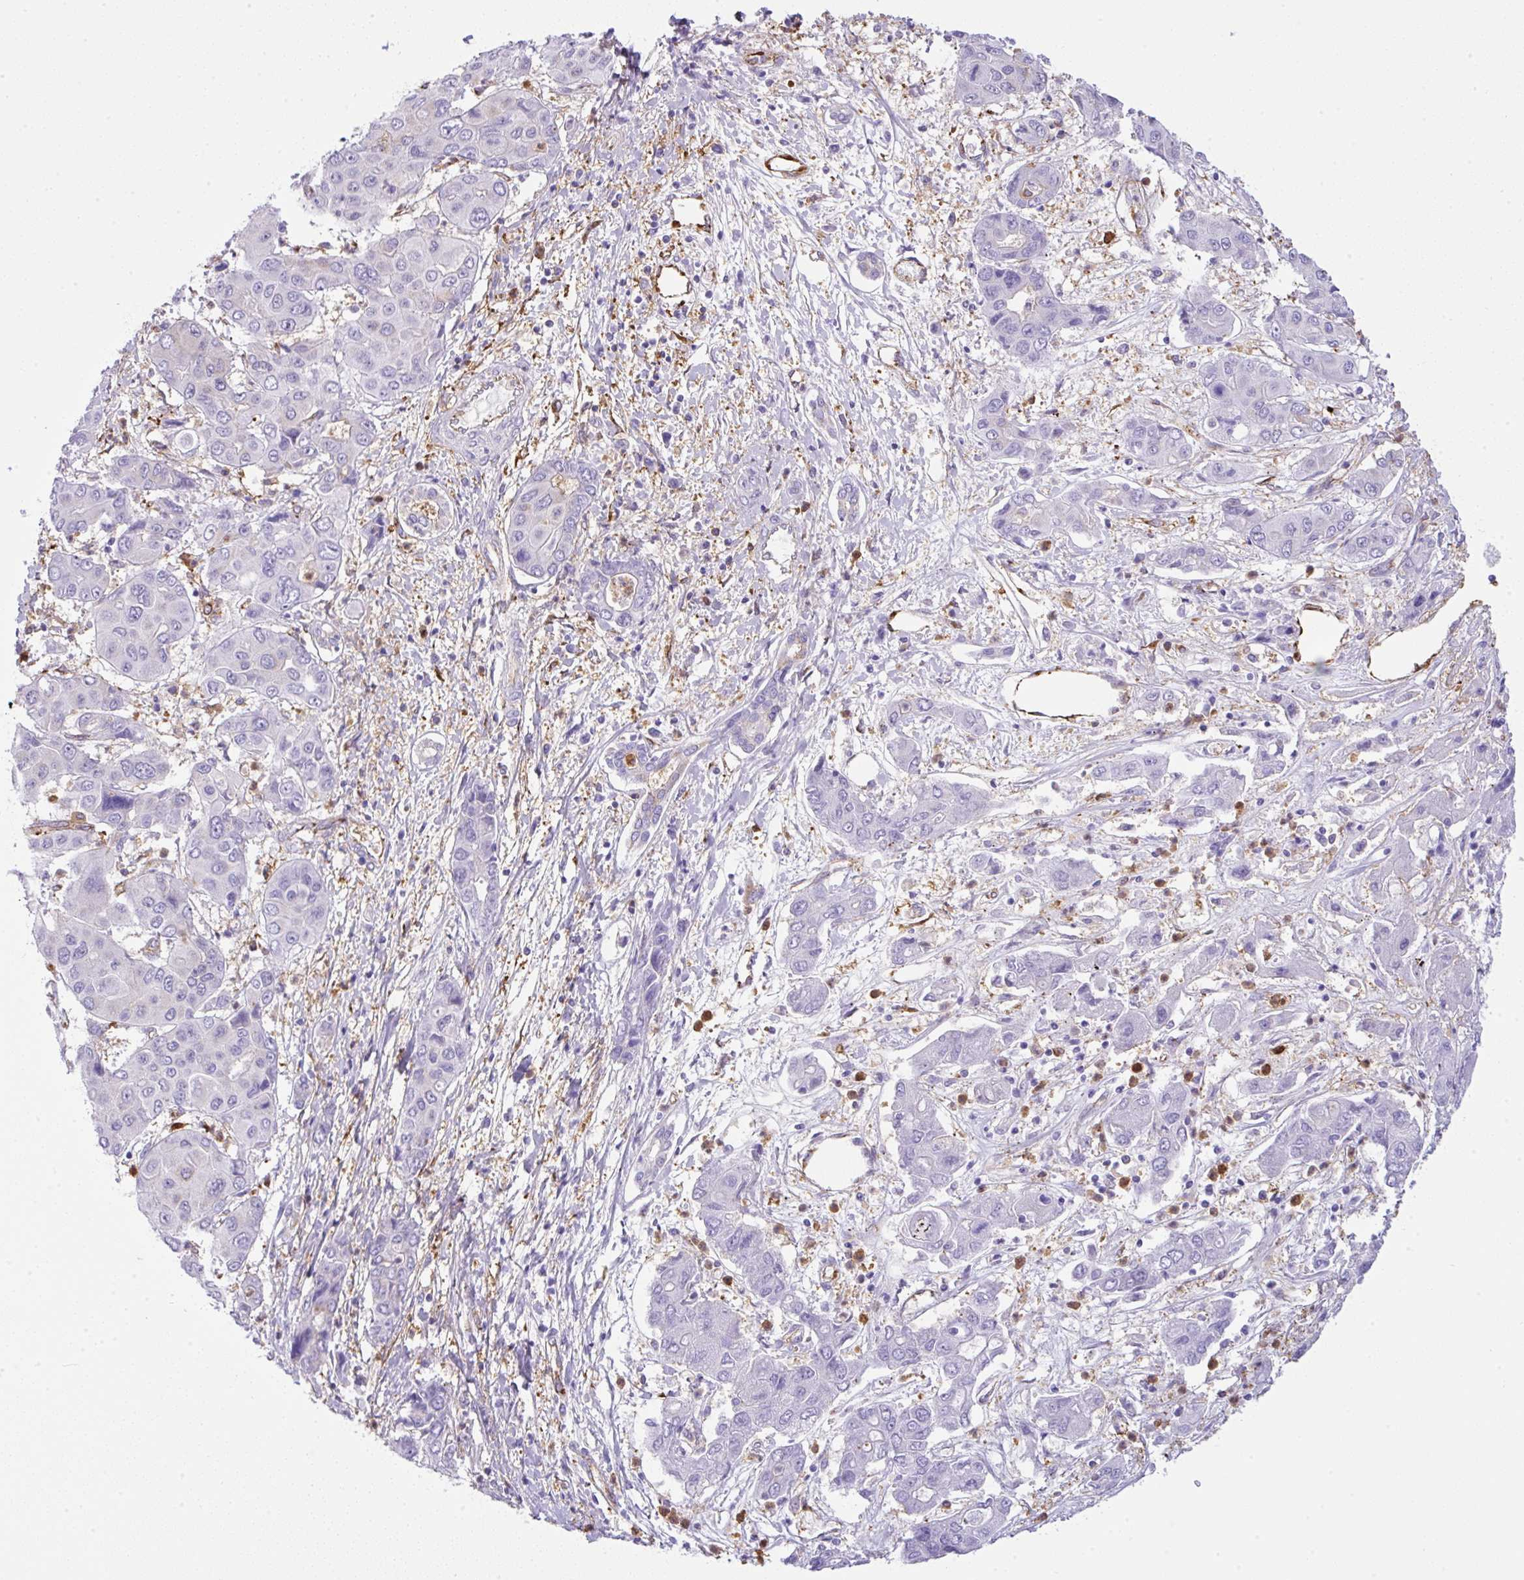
{"staining": {"intensity": "negative", "quantity": "none", "location": "none"}, "tissue": "liver cancer", "cell_type": "Tumor cells", "image_type": "cancer", "snomed": [{"axis": "morphology", "description": "Cholangiocarcinoma"}, {"axis": "topography", "description": "Liver"}], "caption": "An immunohistochemistry (IHC) micrograph of liver cancer (cholangiocarcinoma) is shown. There is no staining in tumor cells of liver cancer (cholangiocarcinoma).", "gene": "MAGEB5", "patient": {"sex": "male", "age": 67}}